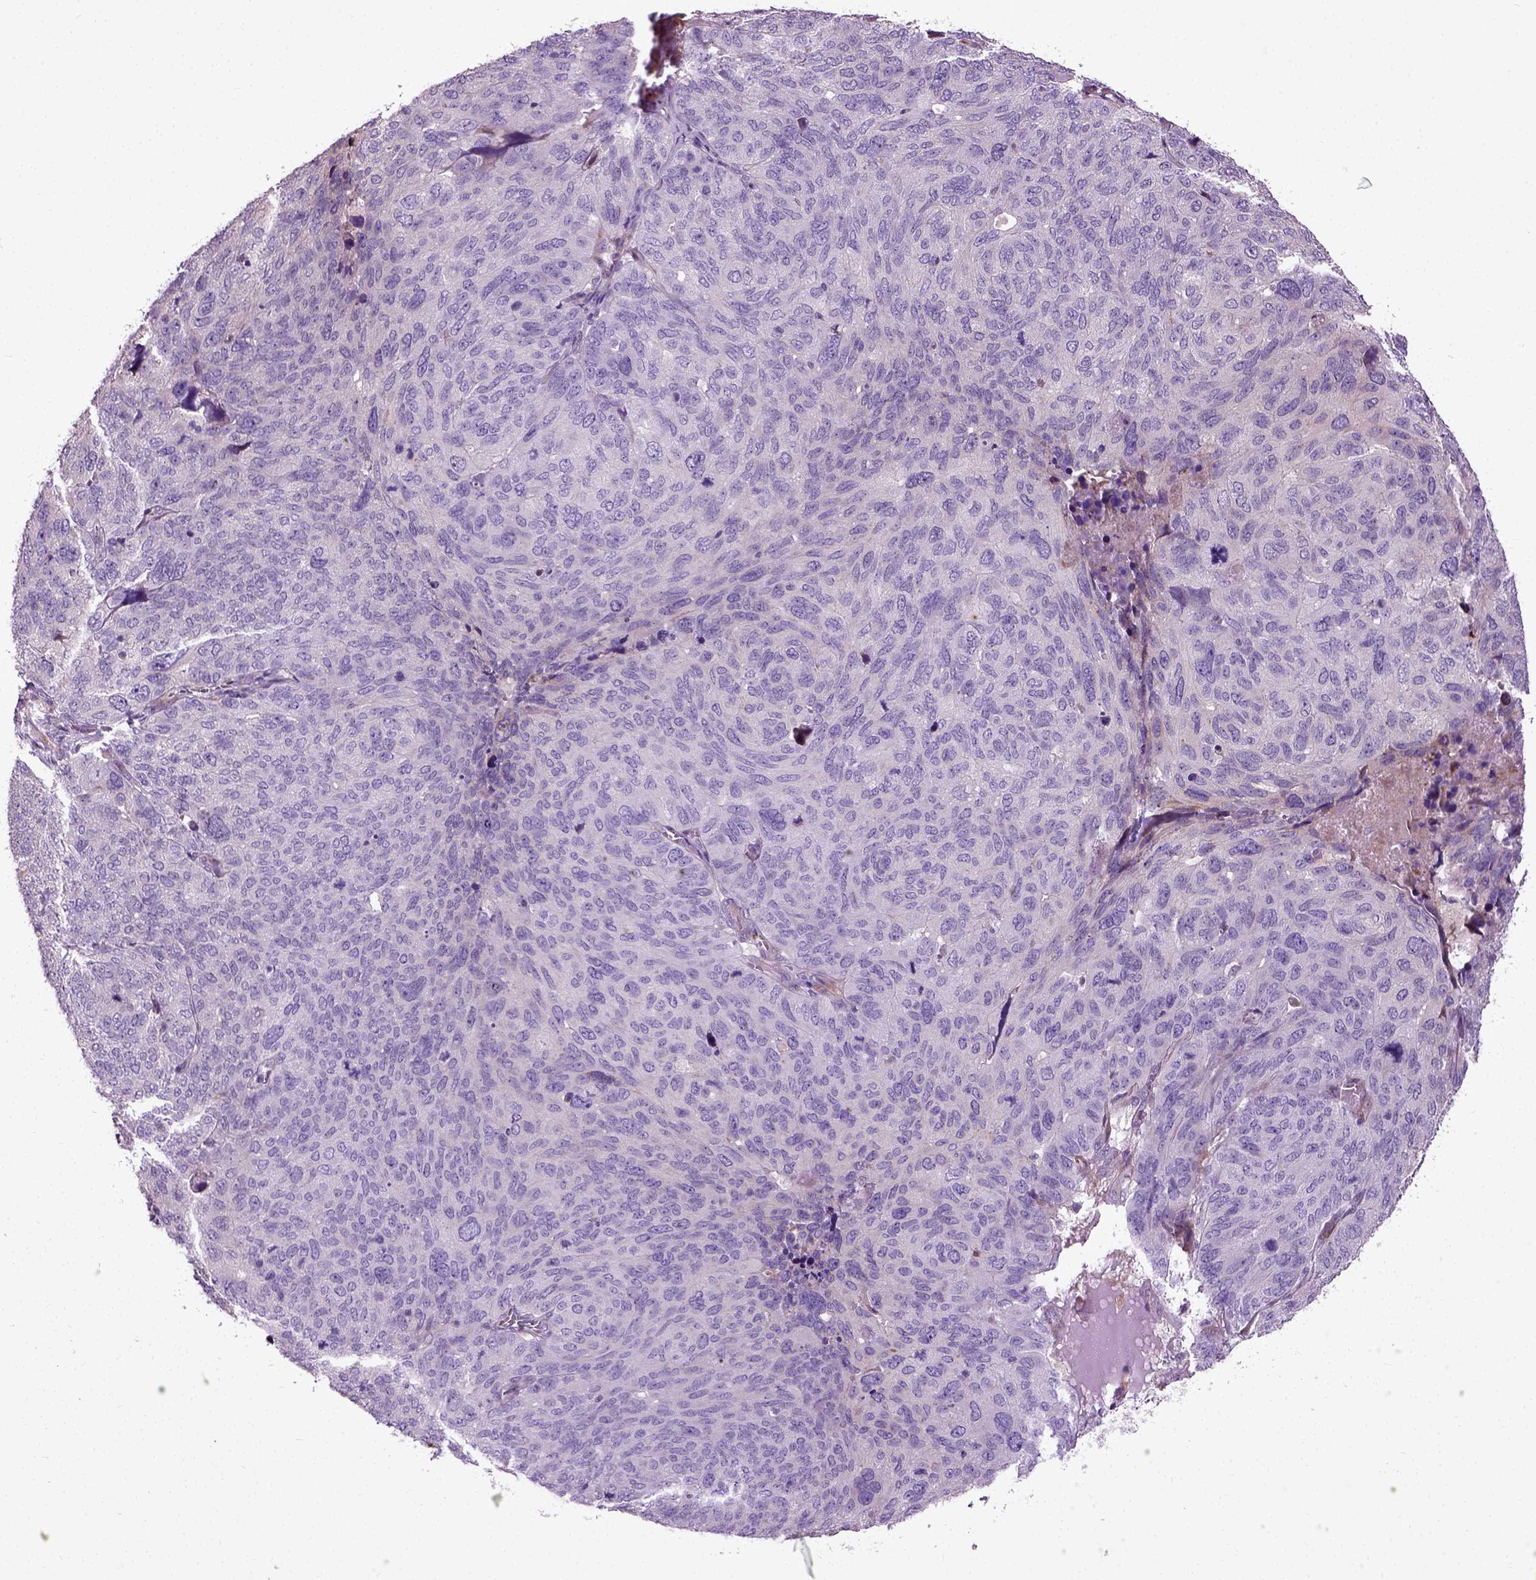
{"staining": {"intensity": "negative", "quantity": "none", "location": "none"}, "tissue": "ovarian cancer", "cell_type": "Tumor cells", "image_type": "cancer", "snomed": [{"axis": "morphology", "description": "Carcinoma, endometroid"}, {"axis": "topography", "description": "Ovary"}], "caption": "DAB immunohistochemical staining of ovarian cancer exhibits no significant expression in tumor cells. (DAB (3,3'-diaminobenzidine) immunohistochemistry (IHC) visualized using brightfield microscopy, high magnification).", "gene": "PKP3", "patient": {"sex": "female", "age": 58}}